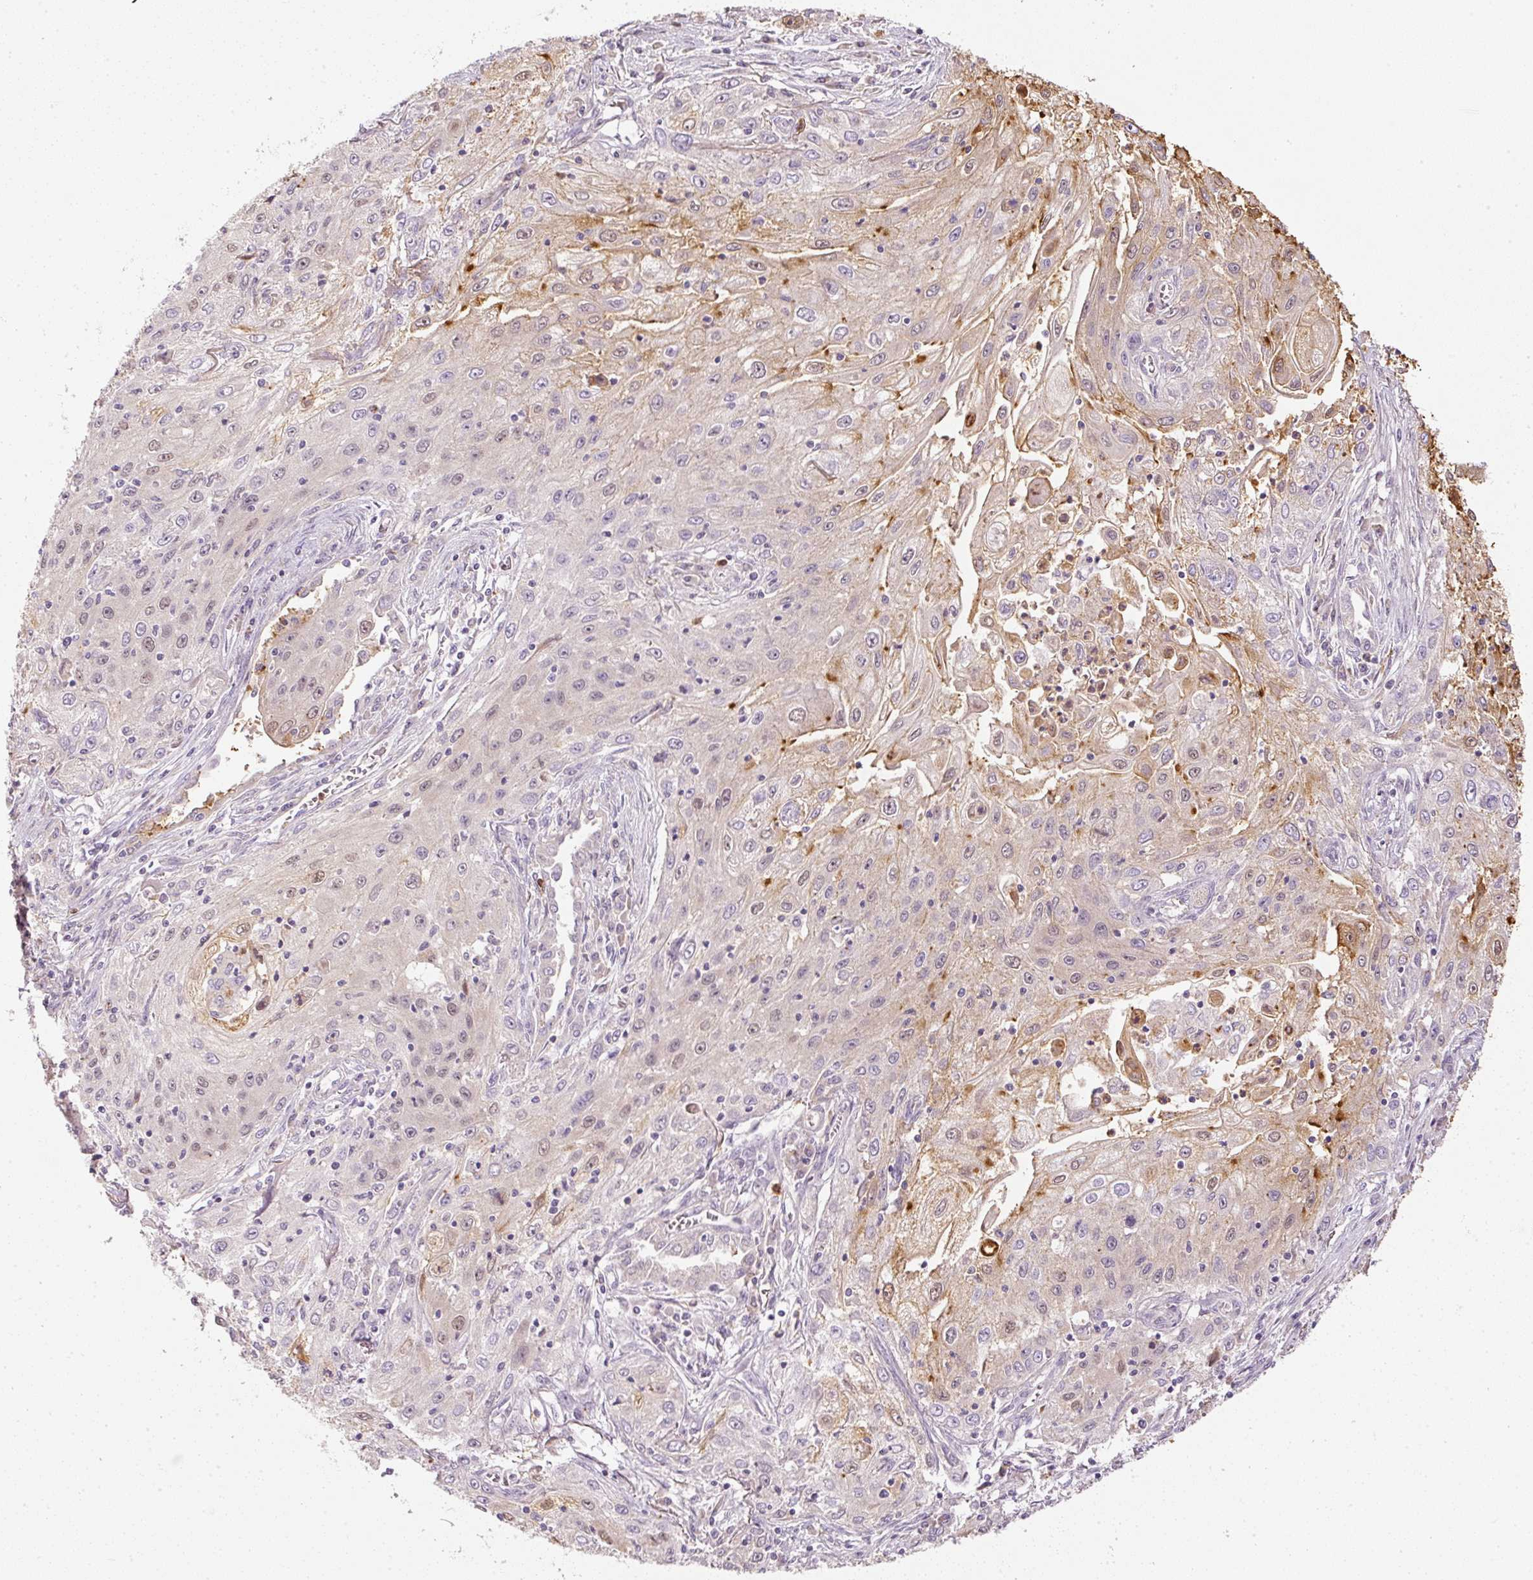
{"staining": {"intensity": "weak", "quantity": "<25%", "location": "cytoplasmic/membranous,nuclear"}, "tissue": "lung cancer", "cell_type": "Tumor cells", "image_type": "cancer", "snomed": [{"axis": "morphology", "description": "Squamous cell carcinoma, NOS"}, {"axis": "topography", "description": "Lung"}], "caption": "DAB (3,3'-diaminobenzidine) immunohistochemical staining of lung cancer demonstrates no significant staining in tumor cells.", "gene": "CTTNBP2", "patient": {"sex": "female", "age": 69}}